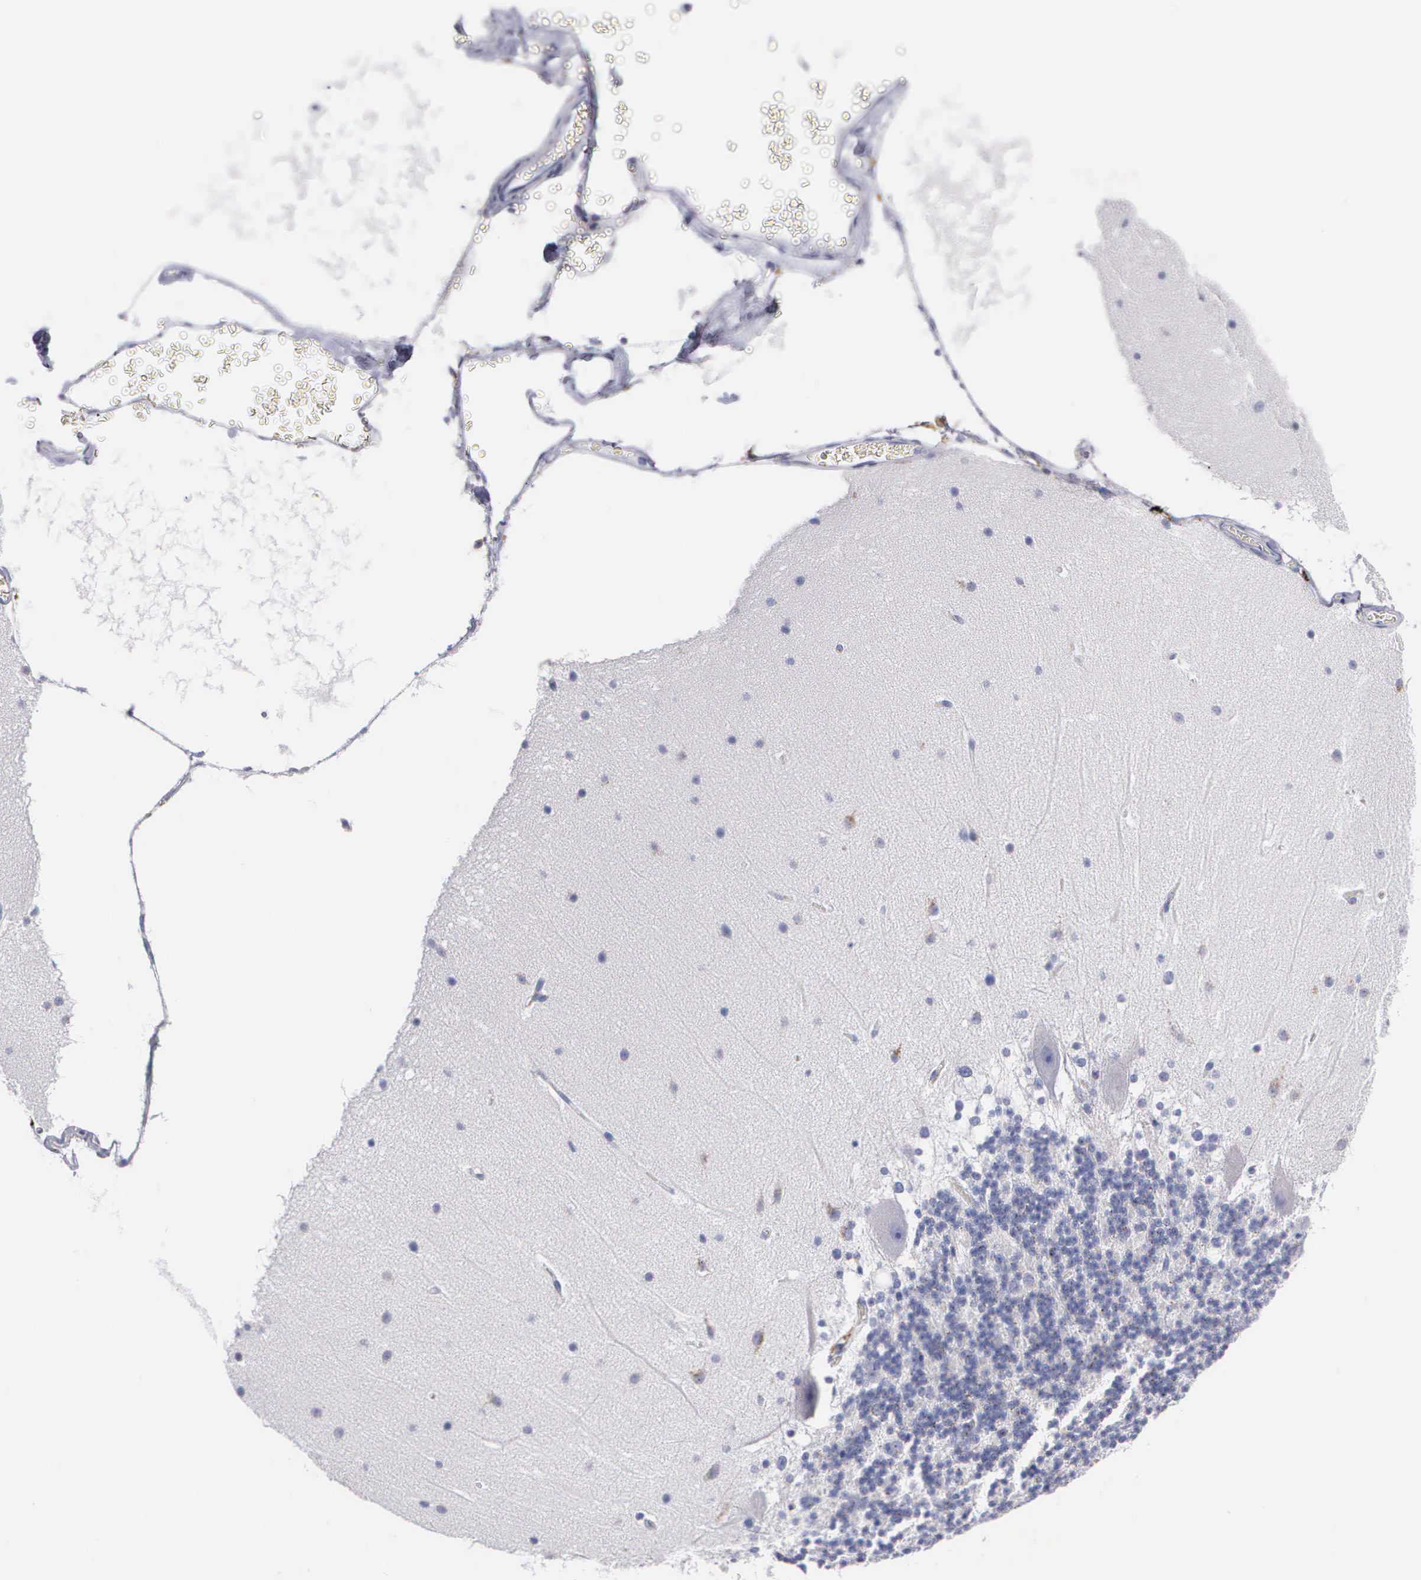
{"staining": {"intensity": "negative", "quantity": "none", "location": "none"}, "tissue": "cerebellum", "cell_type": "Cells in granular layer", "image_type": "normal", "snomed": [{"axis": "morphology", "description": "Normal tissue, NOS"}, {"axis": "topography", "description": "Cerebellum"}], "caption": "This is an IHC image of unremarkable cerebellum. There is no expression in cells in granular layer.", "gene": "CTSL", "patient": {"sex": "female", "age": 19}}